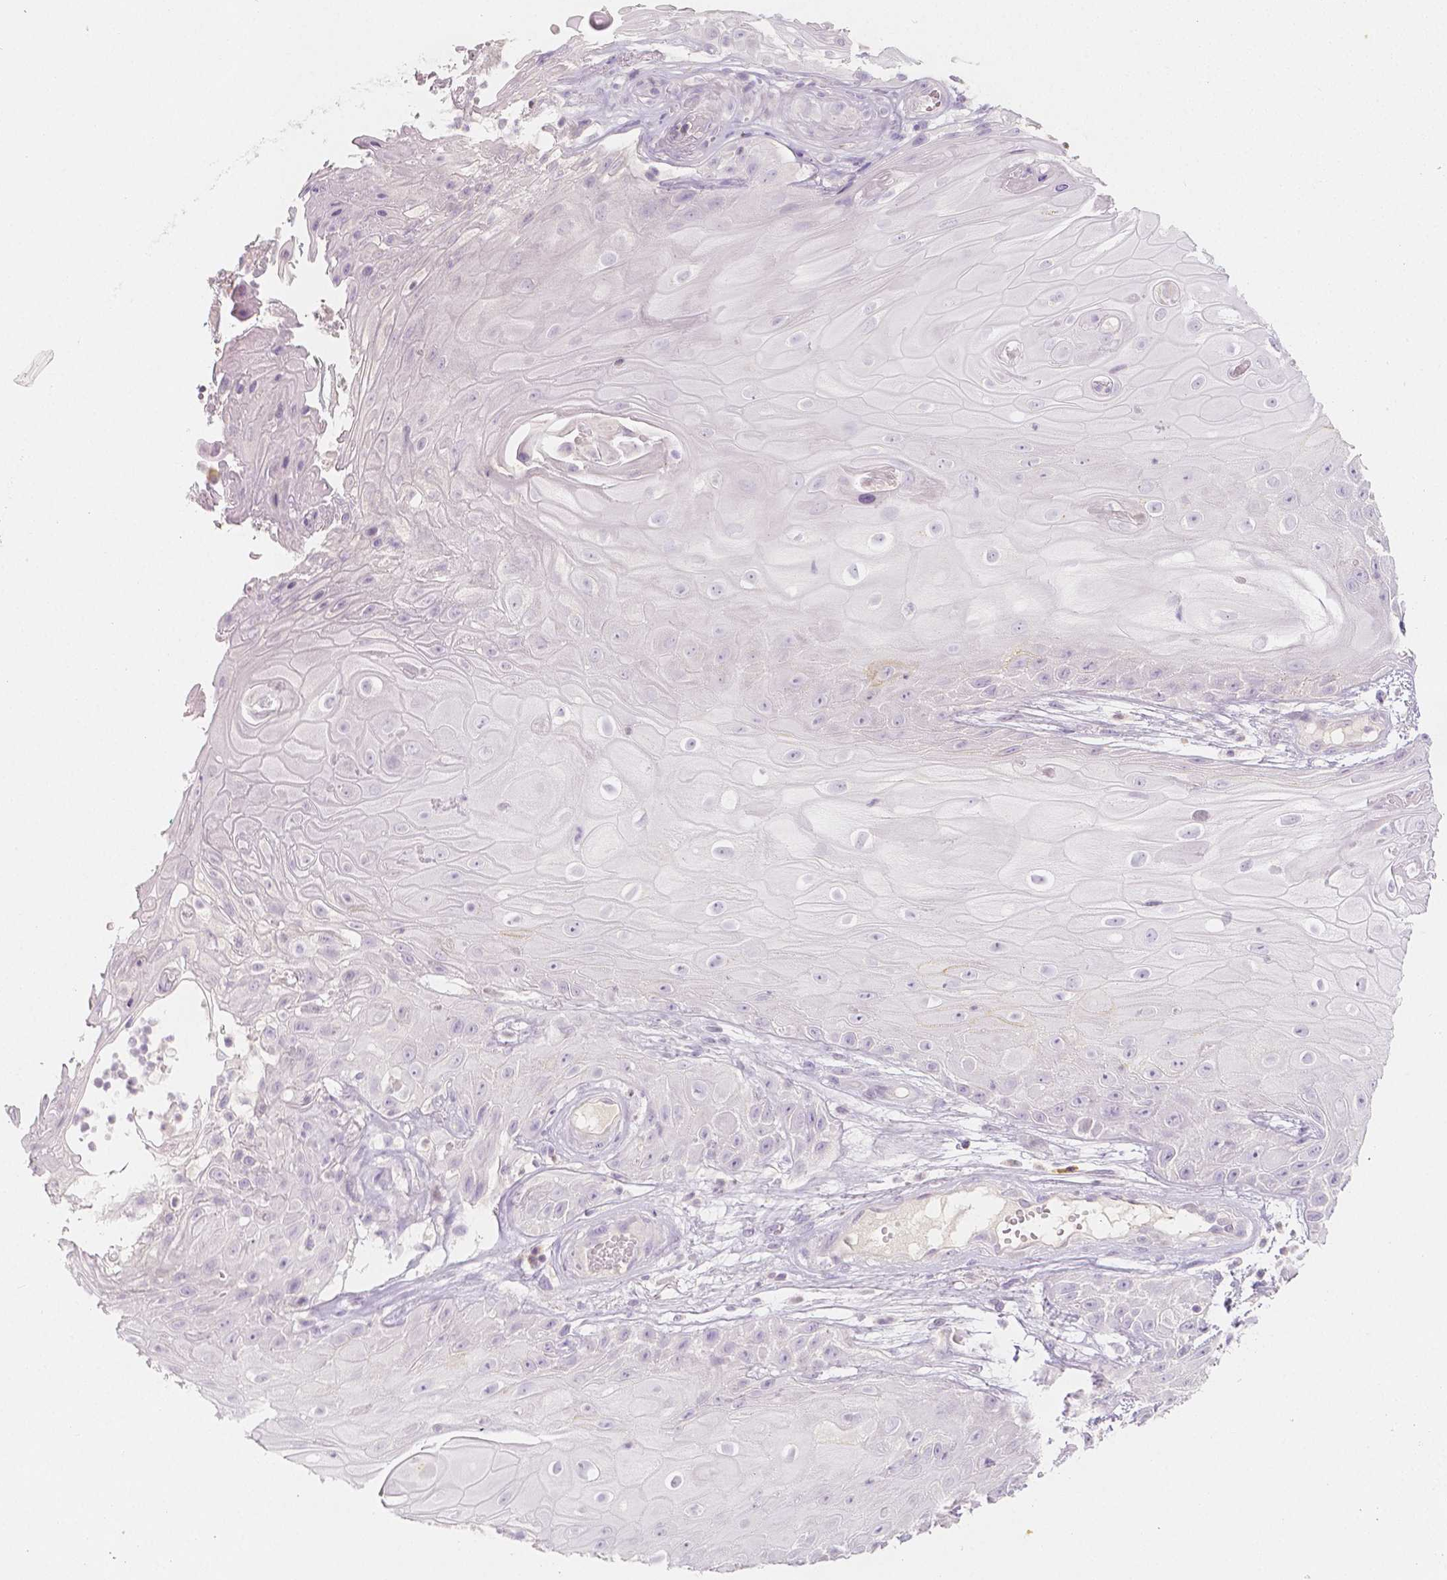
{"staining": {"intensity": "negative", "quantity": "none", "location": "none"}, "tissue": "skin cancer", "cell_type": "Tumor cells", "image_type": "cancer", "snomed": [{"axis": "morphology", "description": "Squamous cell carcinoma, NOS"}, {"axis": "topography", "description": "Skin"}], "caption": "High magnification brightfield microscopy of skin cancer stained with DAB (3,3'-diaminobenzidine) (brown) and counterstained with hematoxylin (blue): tumor cells show no significant staining.", "gene": "BATF", "patient": {"sex": "male", "age": 62}}